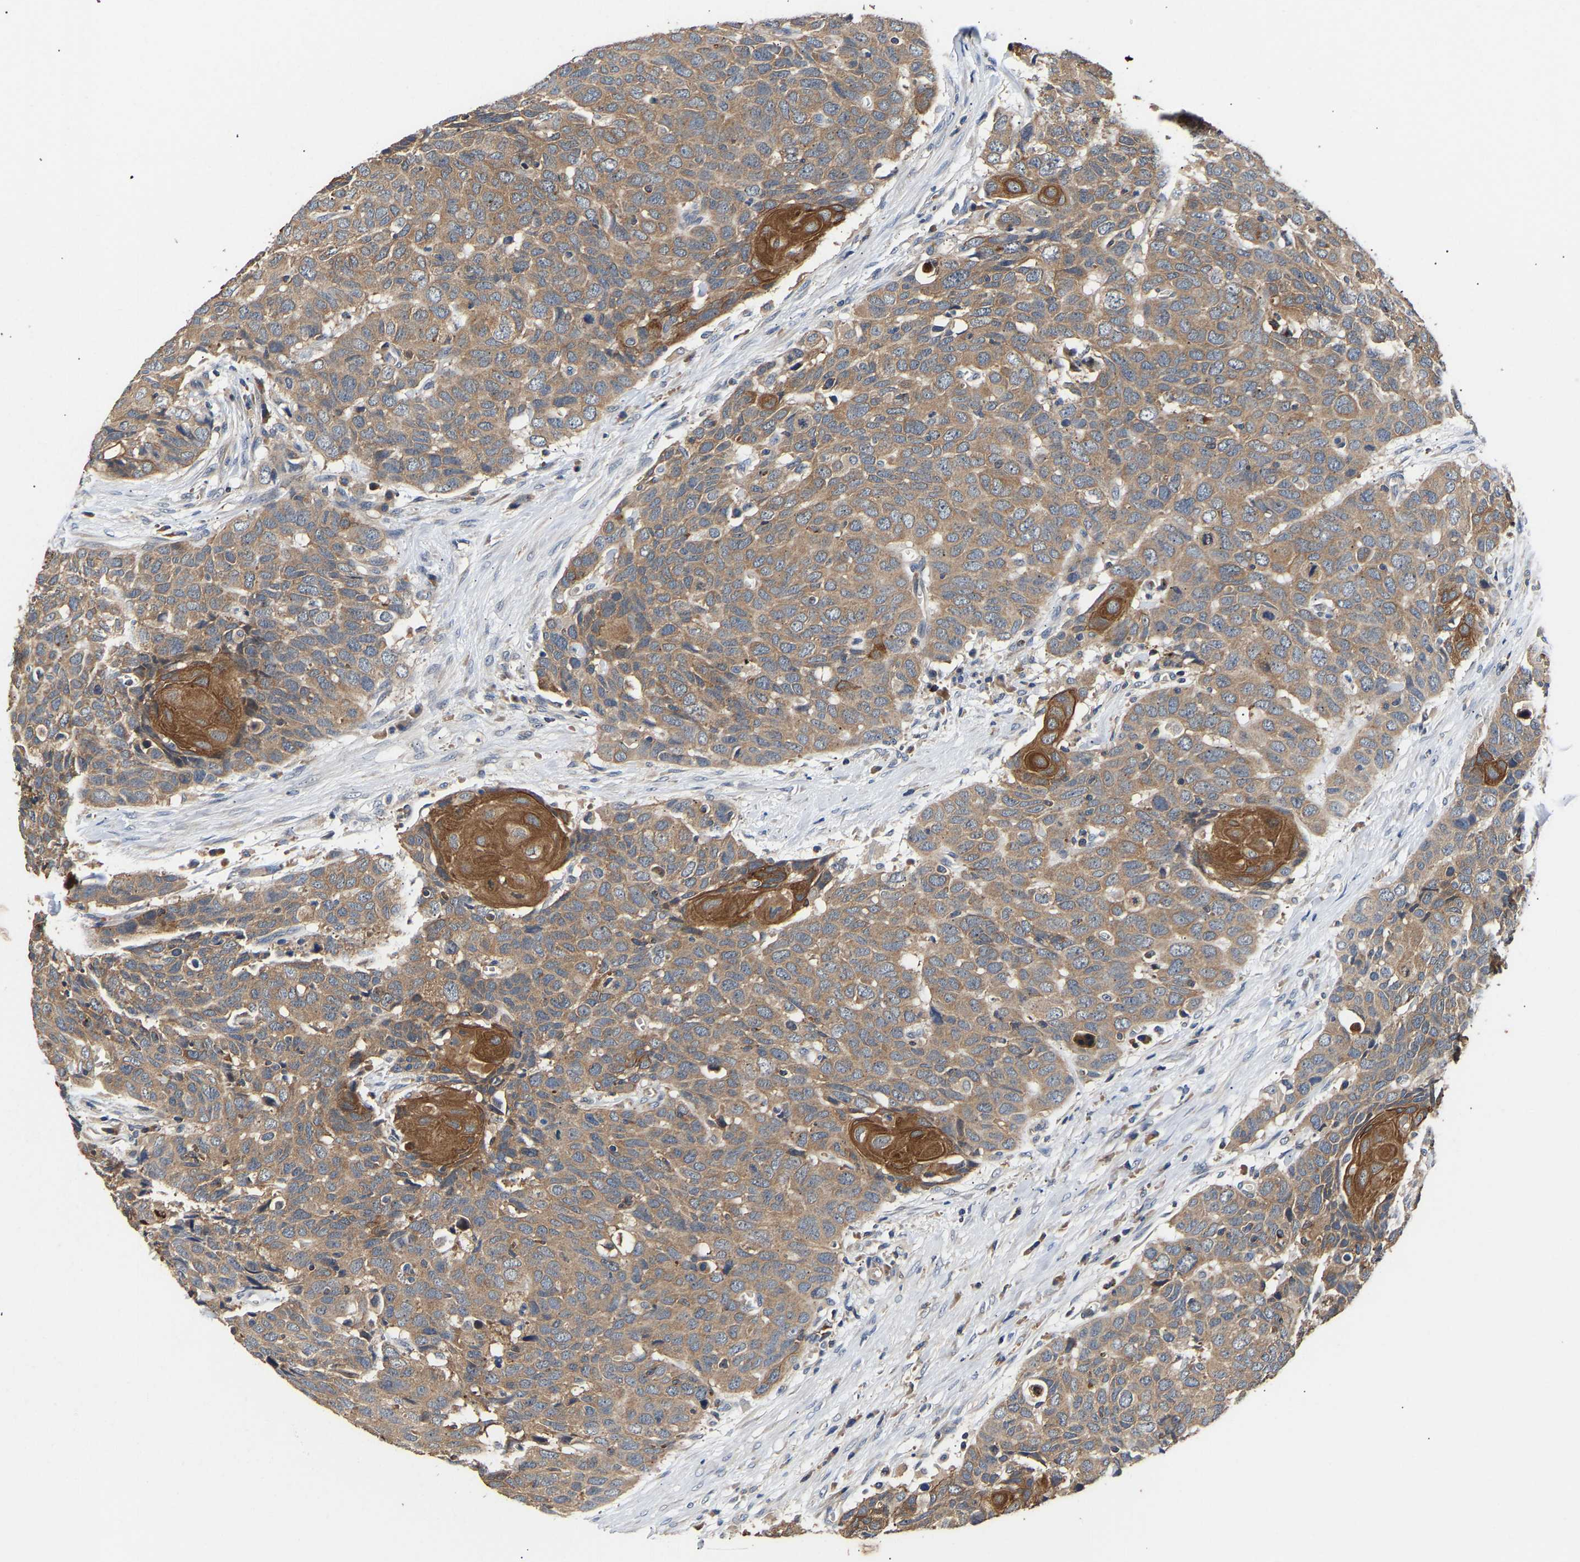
{"staining": {"intensity": "moderate", "quantity": ">75%", "location": "cytoplasmic/membranous"}, "tissue": "head and neck cancer", "cell_type": "Tumor cells", "image_type": "cancer", "snomed": [{"axis": "morphology", "description": "Squamous cell carcinoma, NOS"}, {"axis": "topography", "description": "Head-Neck"}], "caption": "High-magnification brightfield microscopy of squamous cell carcinoma (head and neck) stained with DAB (brown) and counterstained with hematoxylin (blue). tumor cells exhibit moderate cytoplasmic/membranous staining is identified in approximately>75% of cells. (DAB (3,3'-diaminobenzidine) IHC, brown staining for protein, blue staining for nuclei).", "gene": "LRBA", "patient": {"sex": "male", "age": 66}}